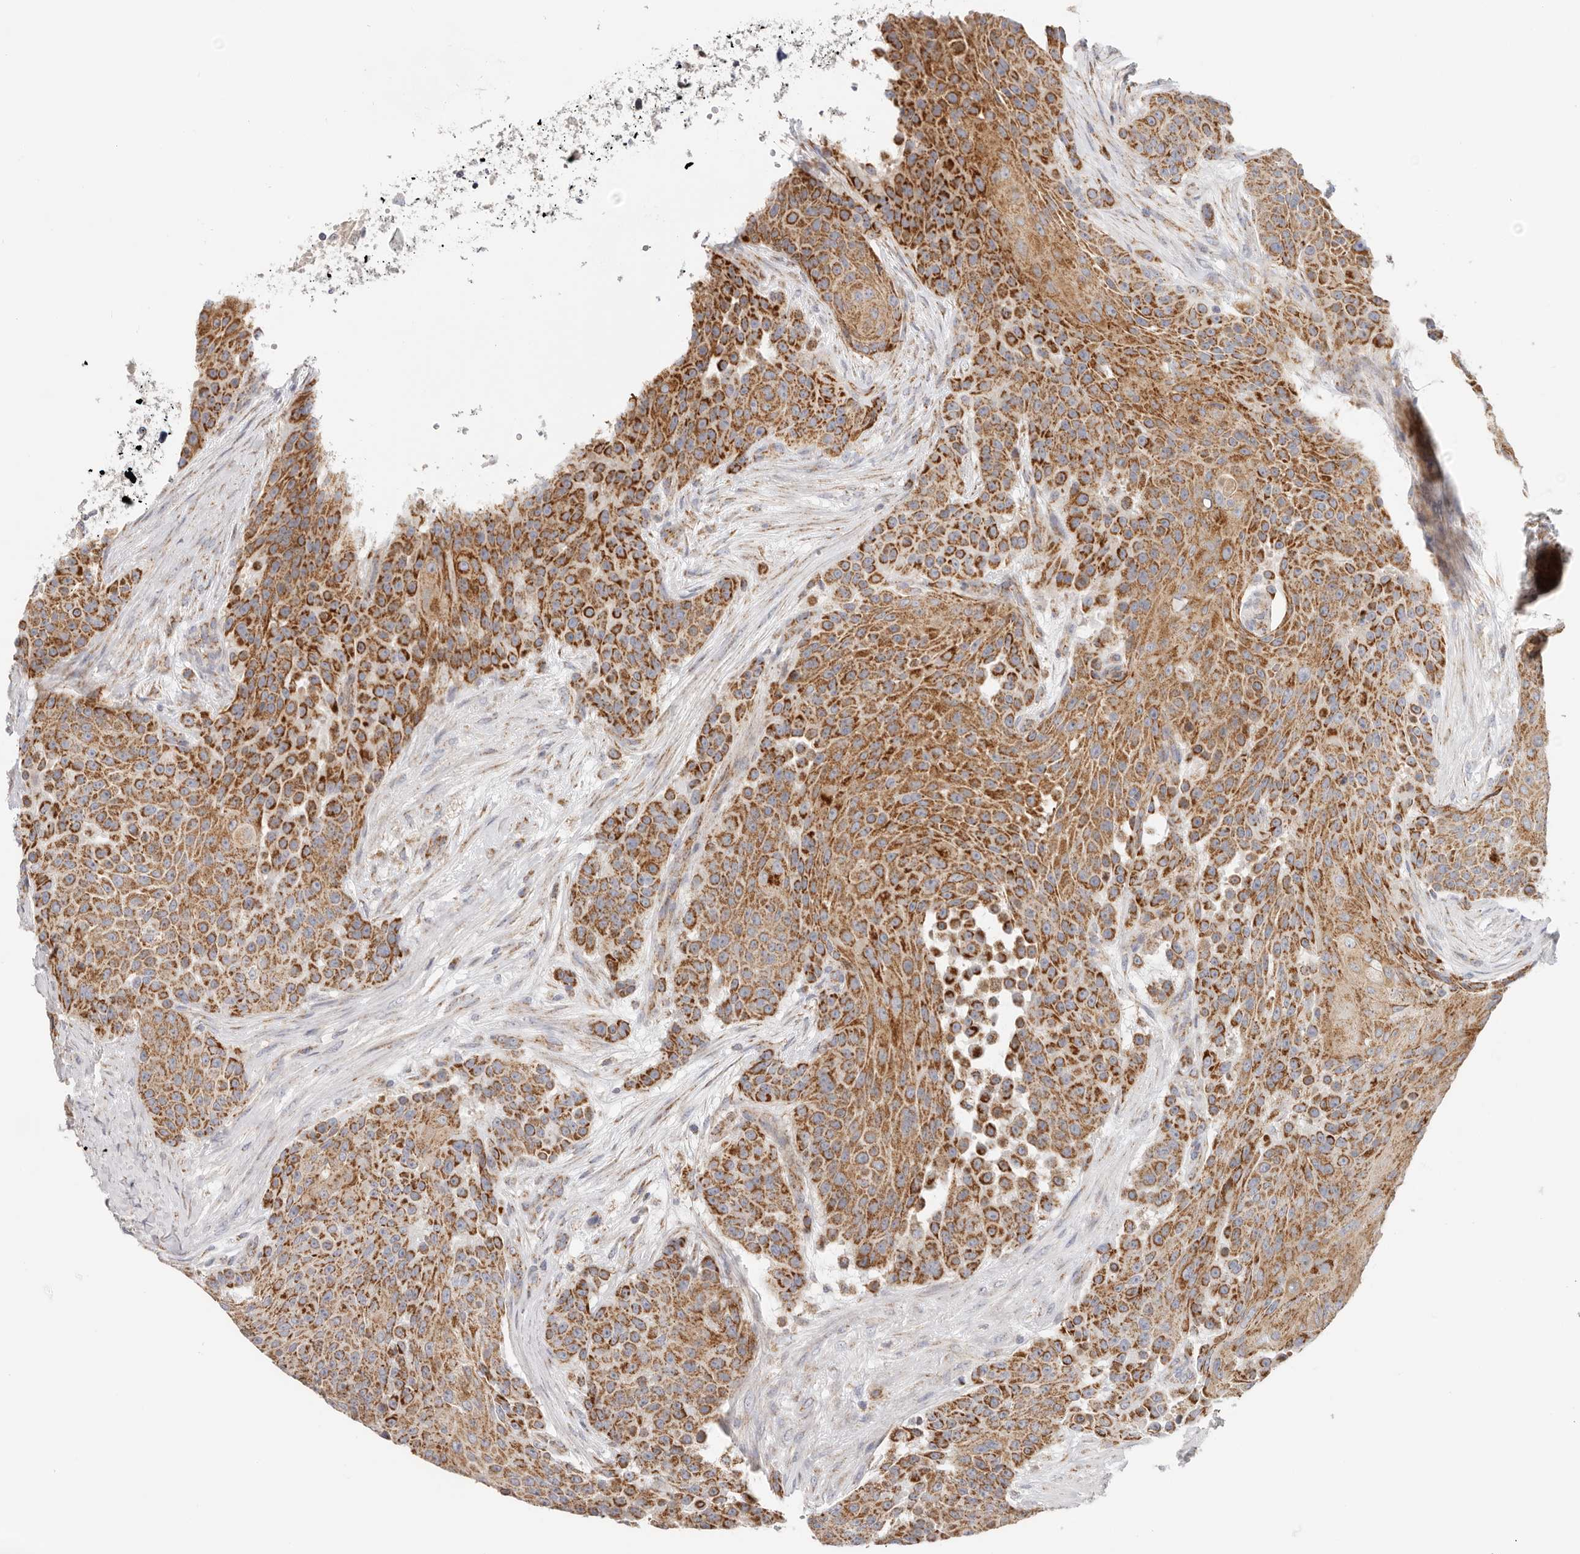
{"staining": {"intensity": "strong", "quantity": ">75%", "location": "cytoplasmic/membranous"}, "tissue": "urothelial cancer", "cell_type": "Tumor cells", "image_type": "cancer", "snomed": [{"axis": "morphology", "description": "Urothelial carcinoma, High grade"}, {"axis": "topography", "description": "Urinary bladder"}], "caption": "Strong cytoplasmic/membranous expression is seen in about >75% of tumor cells in urothelial cancer.", "gene": "AFDN", "patient": {"sex": "female", "age": 63}}